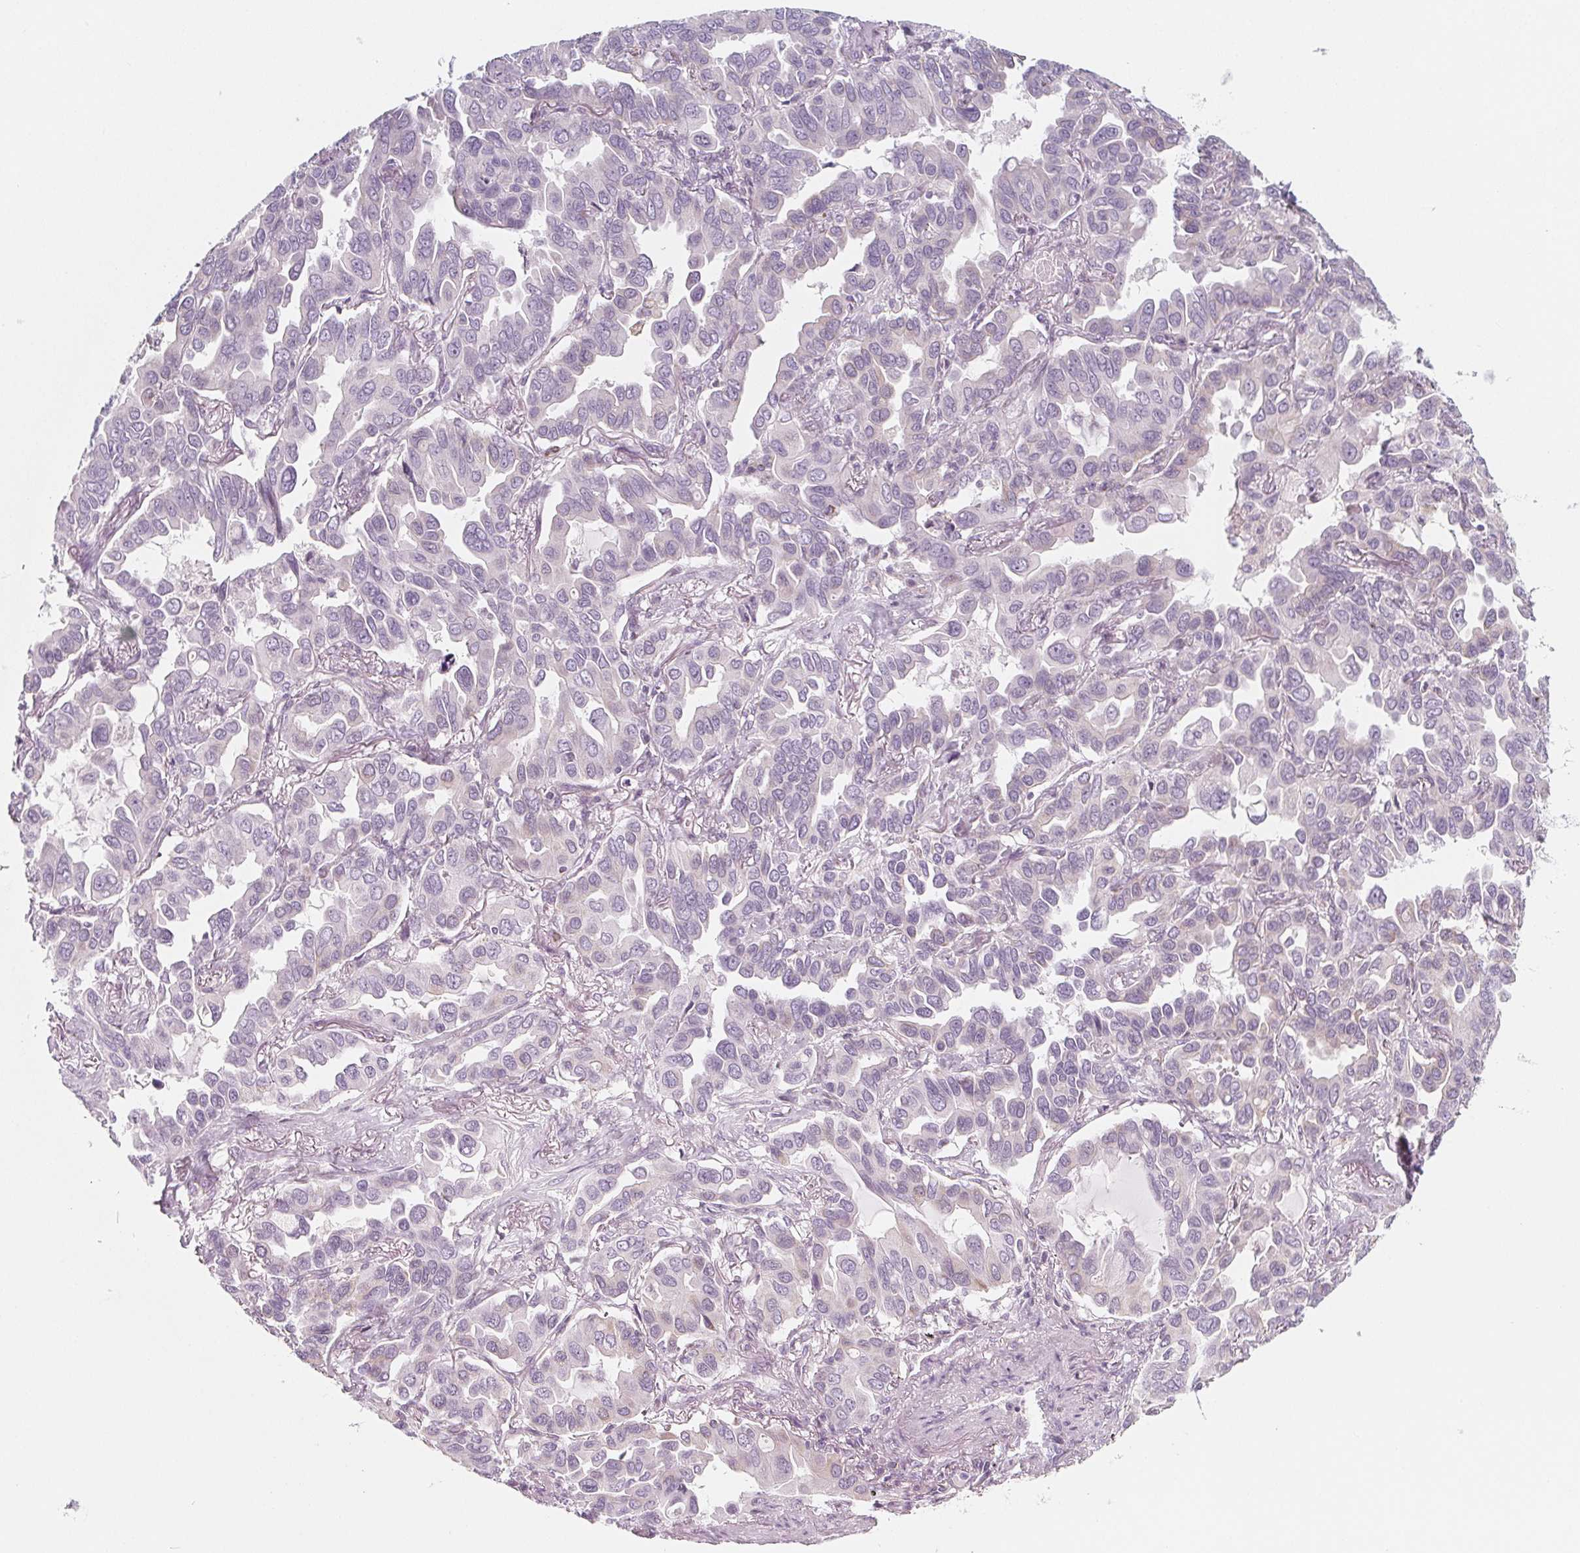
{"staining": {"intensity": "negative", "quantity": "none", "location": "none"}, "tissue": "lung cancer", "cell_type": "Tumor cells", "image_type": "cancer", "snomed": [{"axis": "morphology", "description": "Adenocarcinoma, NOS"}, {"axis": "topography", "description": "Lung"}], "caption": "The micrograph shows no staining of tumor cells in lung cancer (adenocarcinoma).", "gene": "IL17C", "patient": {"sex": "male", "age": 64}}